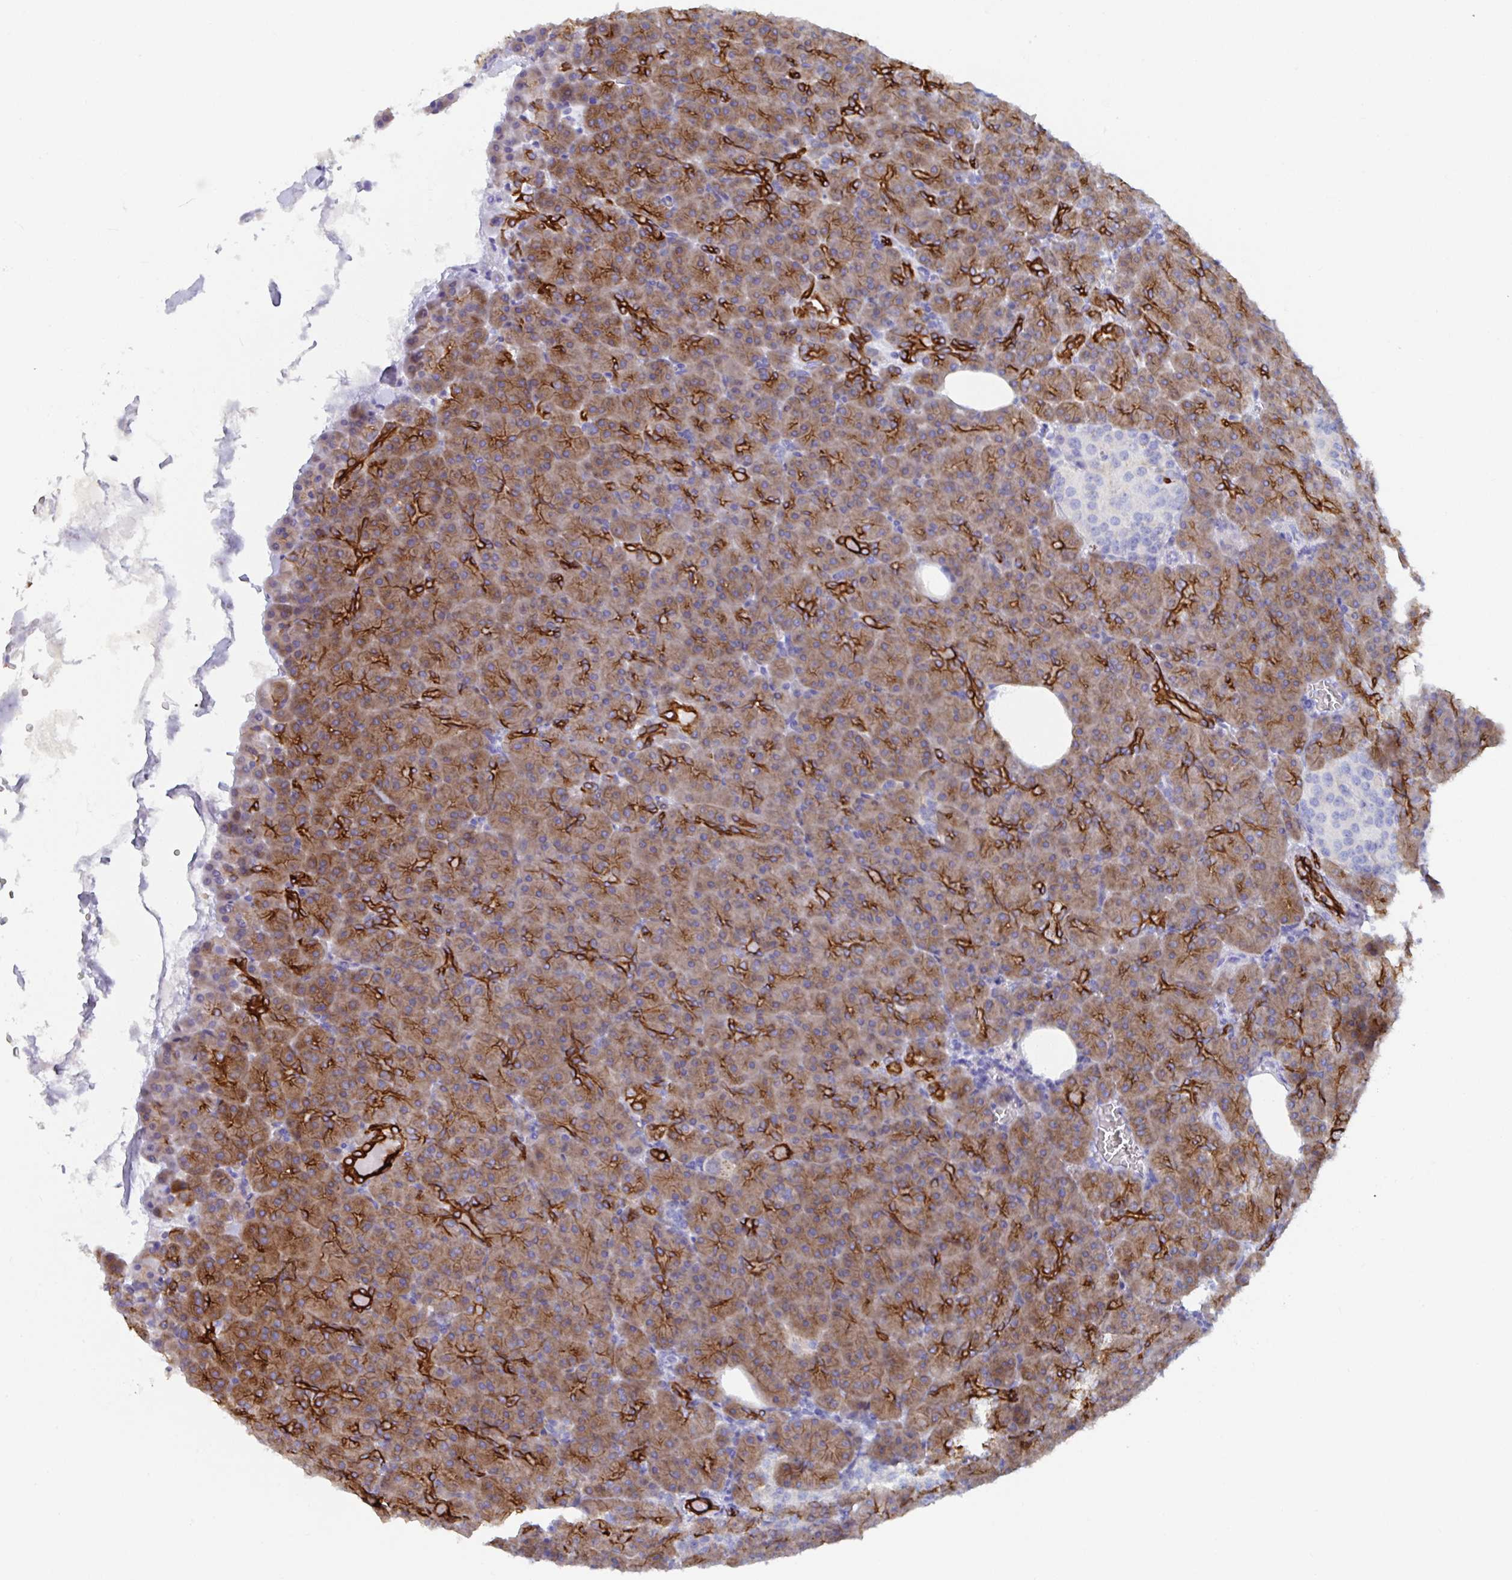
{"staining": {"intensity": "strong", "quantity": ">75%", "location": "cytoplasmic/membranous"}, "tissue": "pancreas", "cell_type": "Exocrine glandular cells", "image_type": "normal", "snomed": [{"axis": "morphology", "description": "Normal tissue, NOS"}, {"axis": "topography", "description": "Pancreas"}], "caption": "Immunohistochemical staining of benign human pancreas reveals >75% levels of strong cytoplasmic/membranous protein expression in approximately >75% of exocrine glandular cells.", "gene": "CLDN8", "patient": {"sex": "female", "age": 74}}